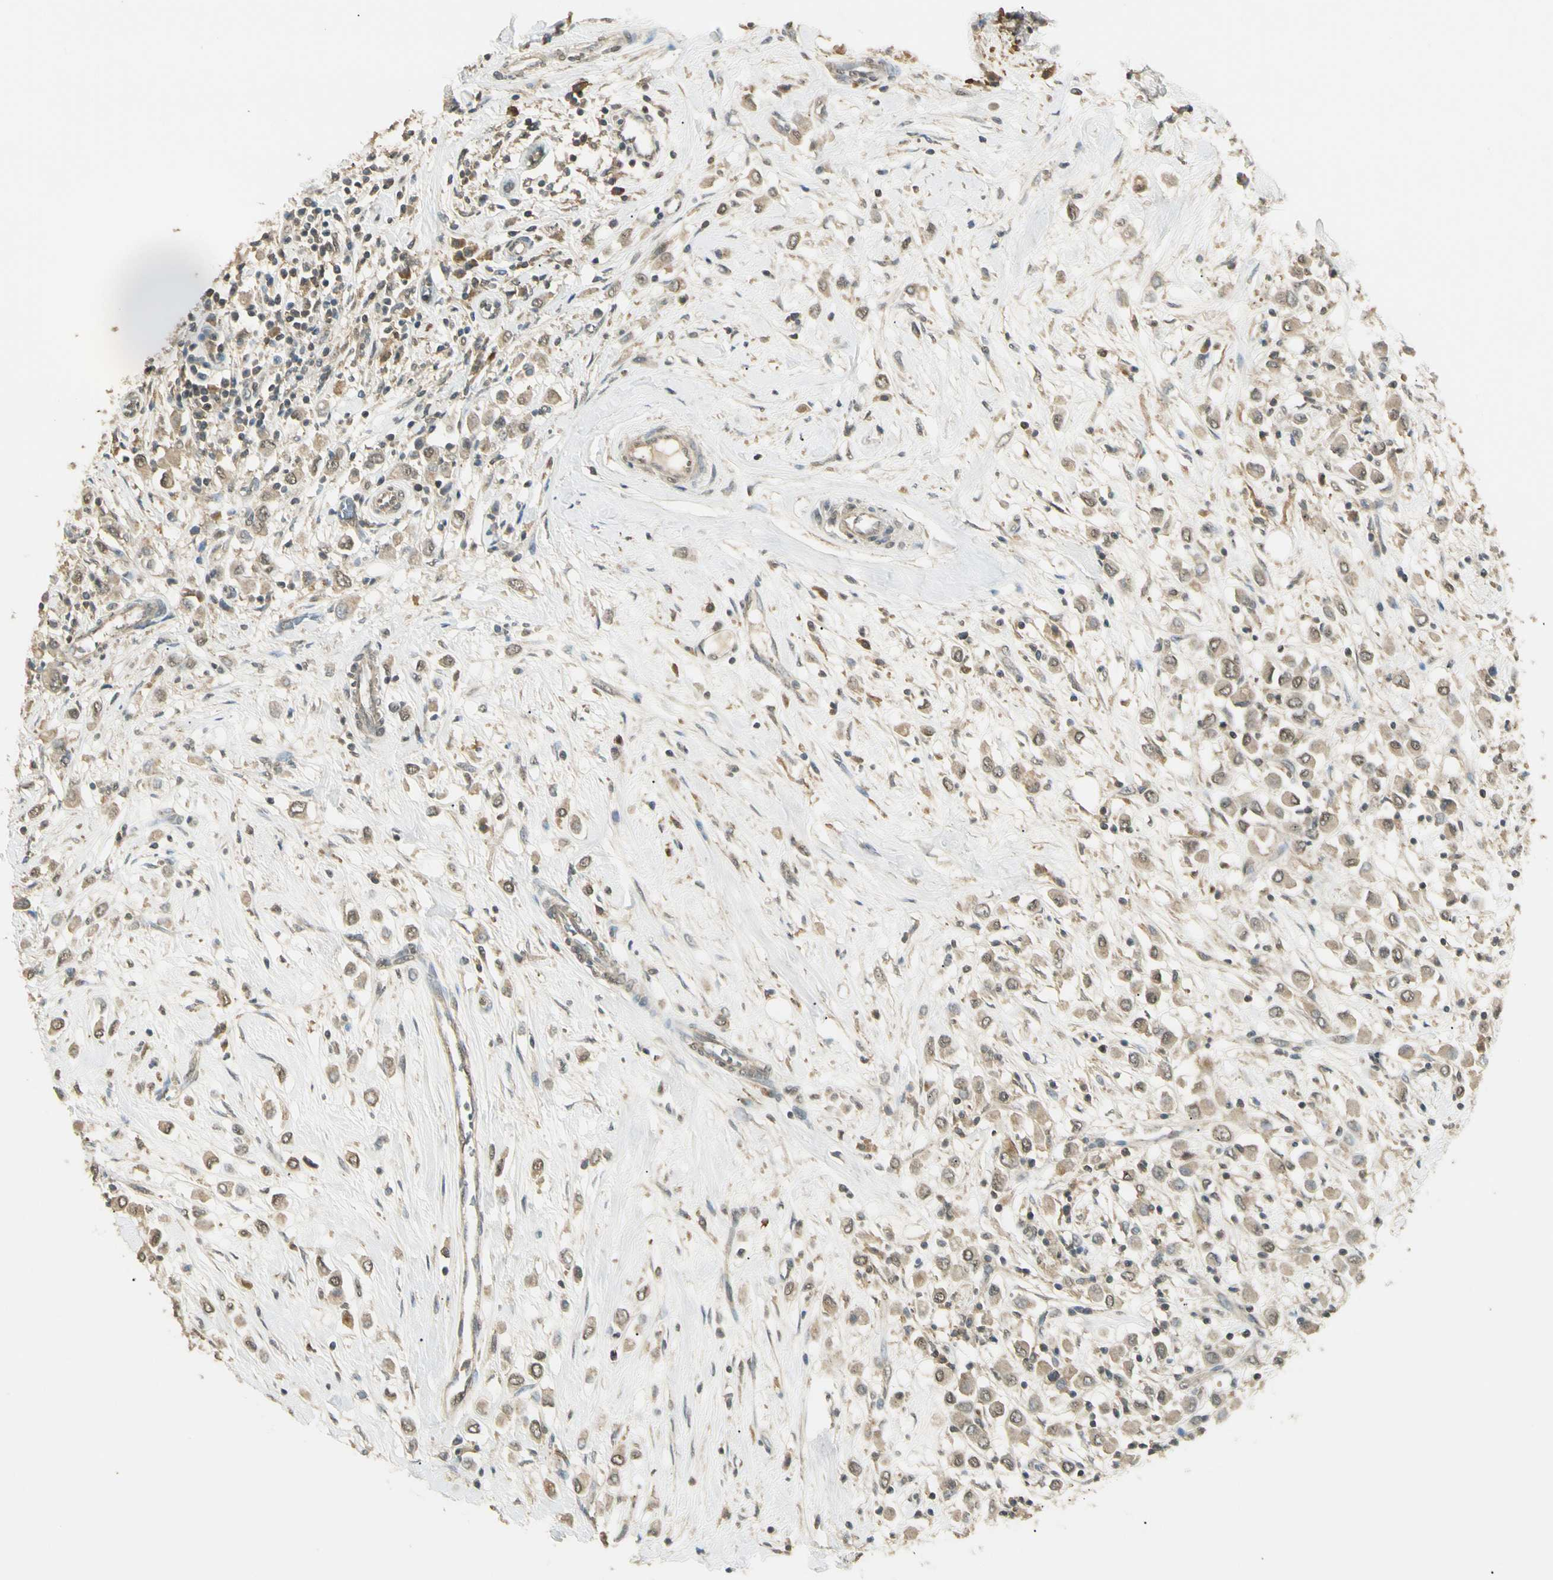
{"staining": {"intensity": "weak", "quantity": ">75%", "location": "cytoplasmic/membranous"}, "tissue": "breast cancer", "cell_type": "Tumor cells", "image_type": "cancer", "snomed": [{"axis": "morphology", "description": "Duct carcinoma"}, {"axis": "topography", "description": "Breast"}], "caption": "Immunohistochemistry (IHC) (DAB) staining of infiltrating ductal carcinoma (breast) demonstrates weak cytoplasmic/membranous protein staining in about >75% of tumor cells.", "gene": "SGCA", "patient": {"sex": "female", "age": 61}}